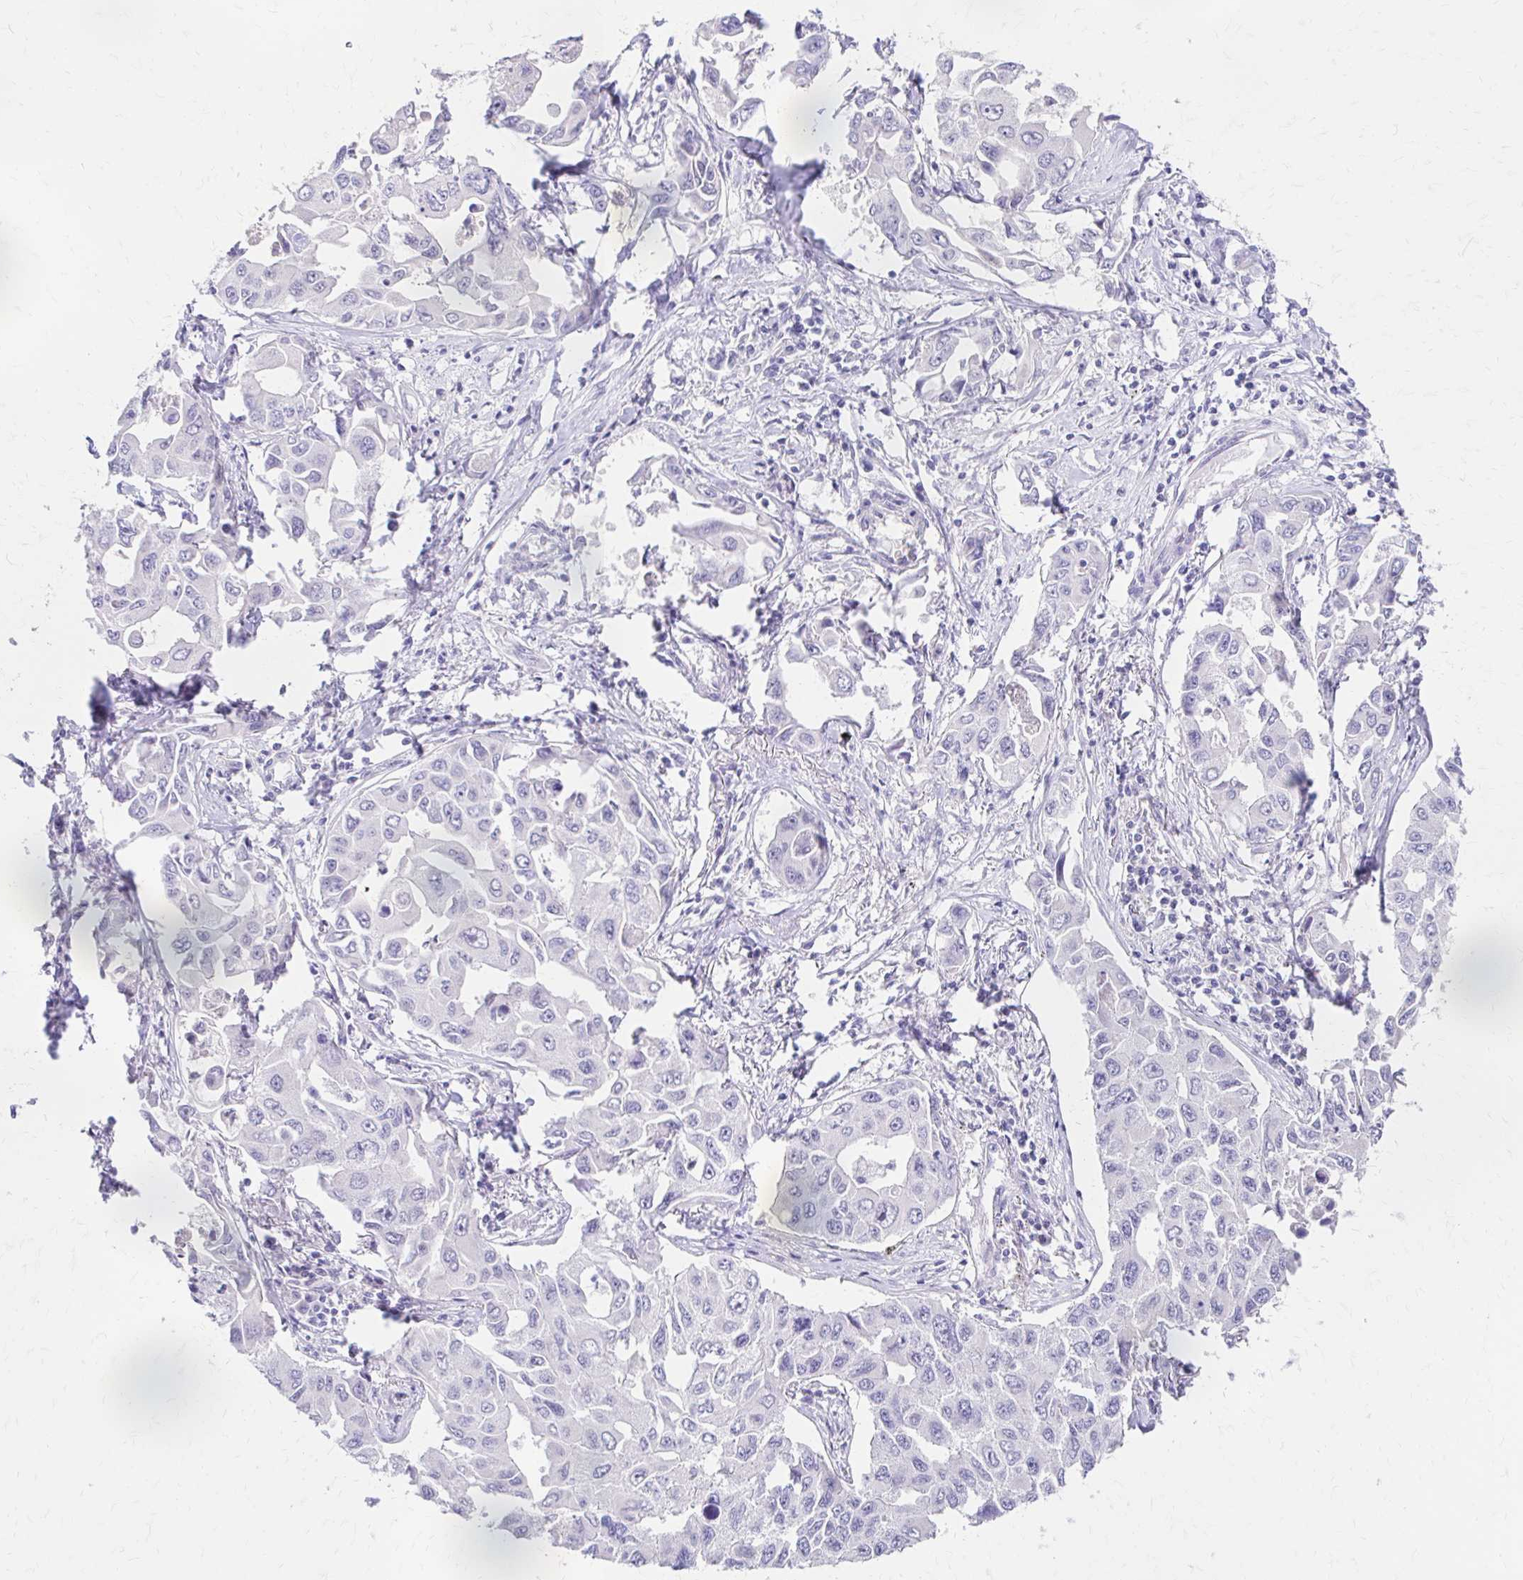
{"staining": {"intensity": "negative", "quantity": "none", "location": "none"}, "tissue": "lung cancer", "cell_type": "Tumor cells", "image_type": "cancer", "snomed": [{"axis": "morphology", "description": "Adenocarcinoma, NOS"}, {"axis": "topography", "description": "Lung"}], "caption": "A photomicrograph of lung cancer stained for a protein shows no brown staining in tumor cells. (IHC, brightfield microscopy, high magnification).", "gene": "AZGP1", "patient": {"sex": "male", "age": 64}}